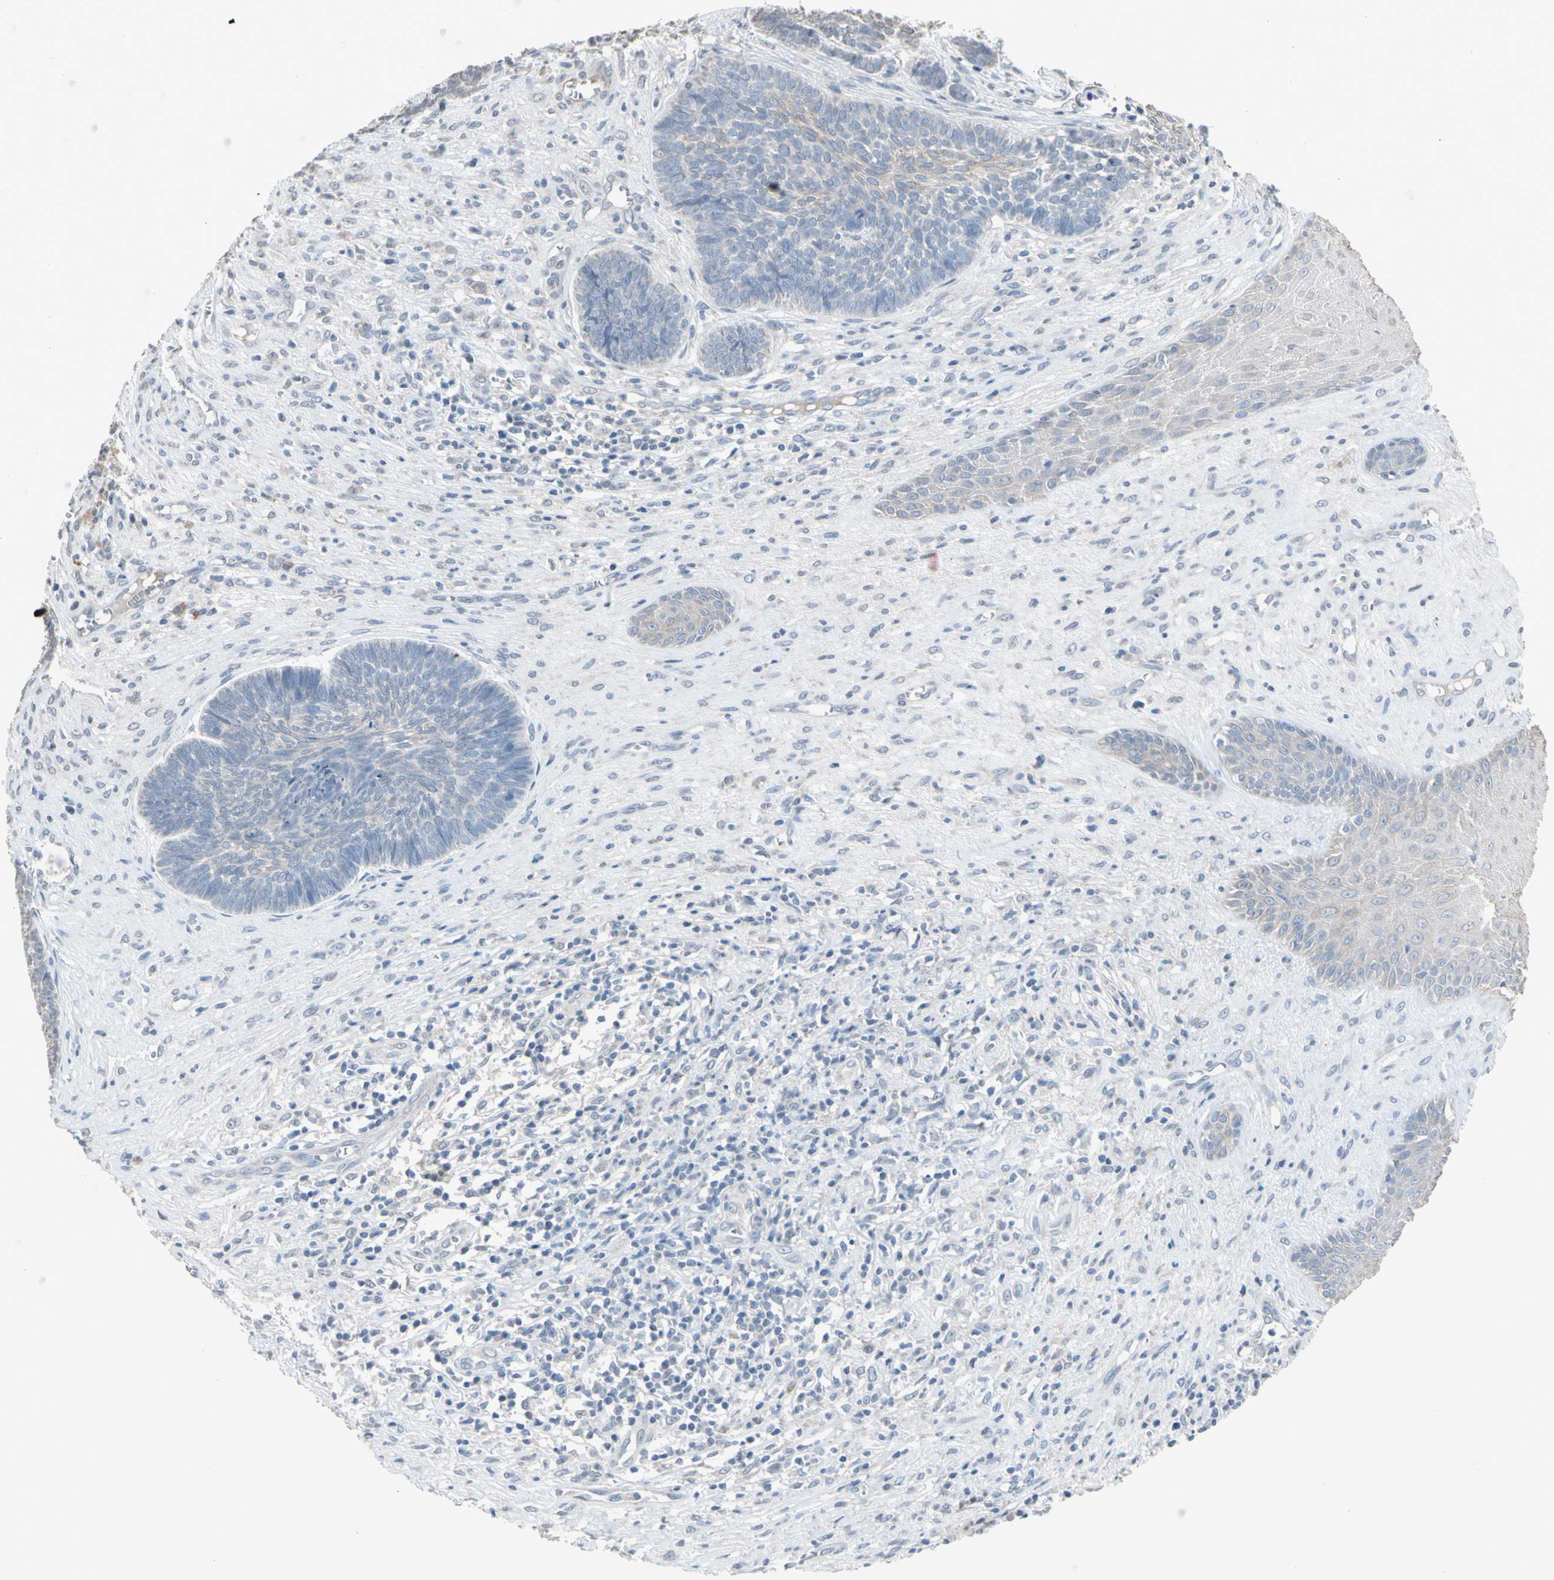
{"staining": {"intensity": "weak", "quantity": "<25%", "location": "cytoplasmic/membranous"}, "tissue": "skin cancer", "cell_type": "Tumor cells", "image_type": "cancer", "snomed": [{"axis": "morphology", "description": "Basal cell carcinoma"}, {"axis": "topography", "description": "Skin"}], "caption": "DAB immunohistochemical staining of basal cell carcinoma (skin) reveals no significant positivity in tumor cells. (DAB (3,3'-diaminobenzidine) IHC with hematoxylin counter stain).", "gene": "SV2A", "patient": {"sex": "male", "age": 84}}